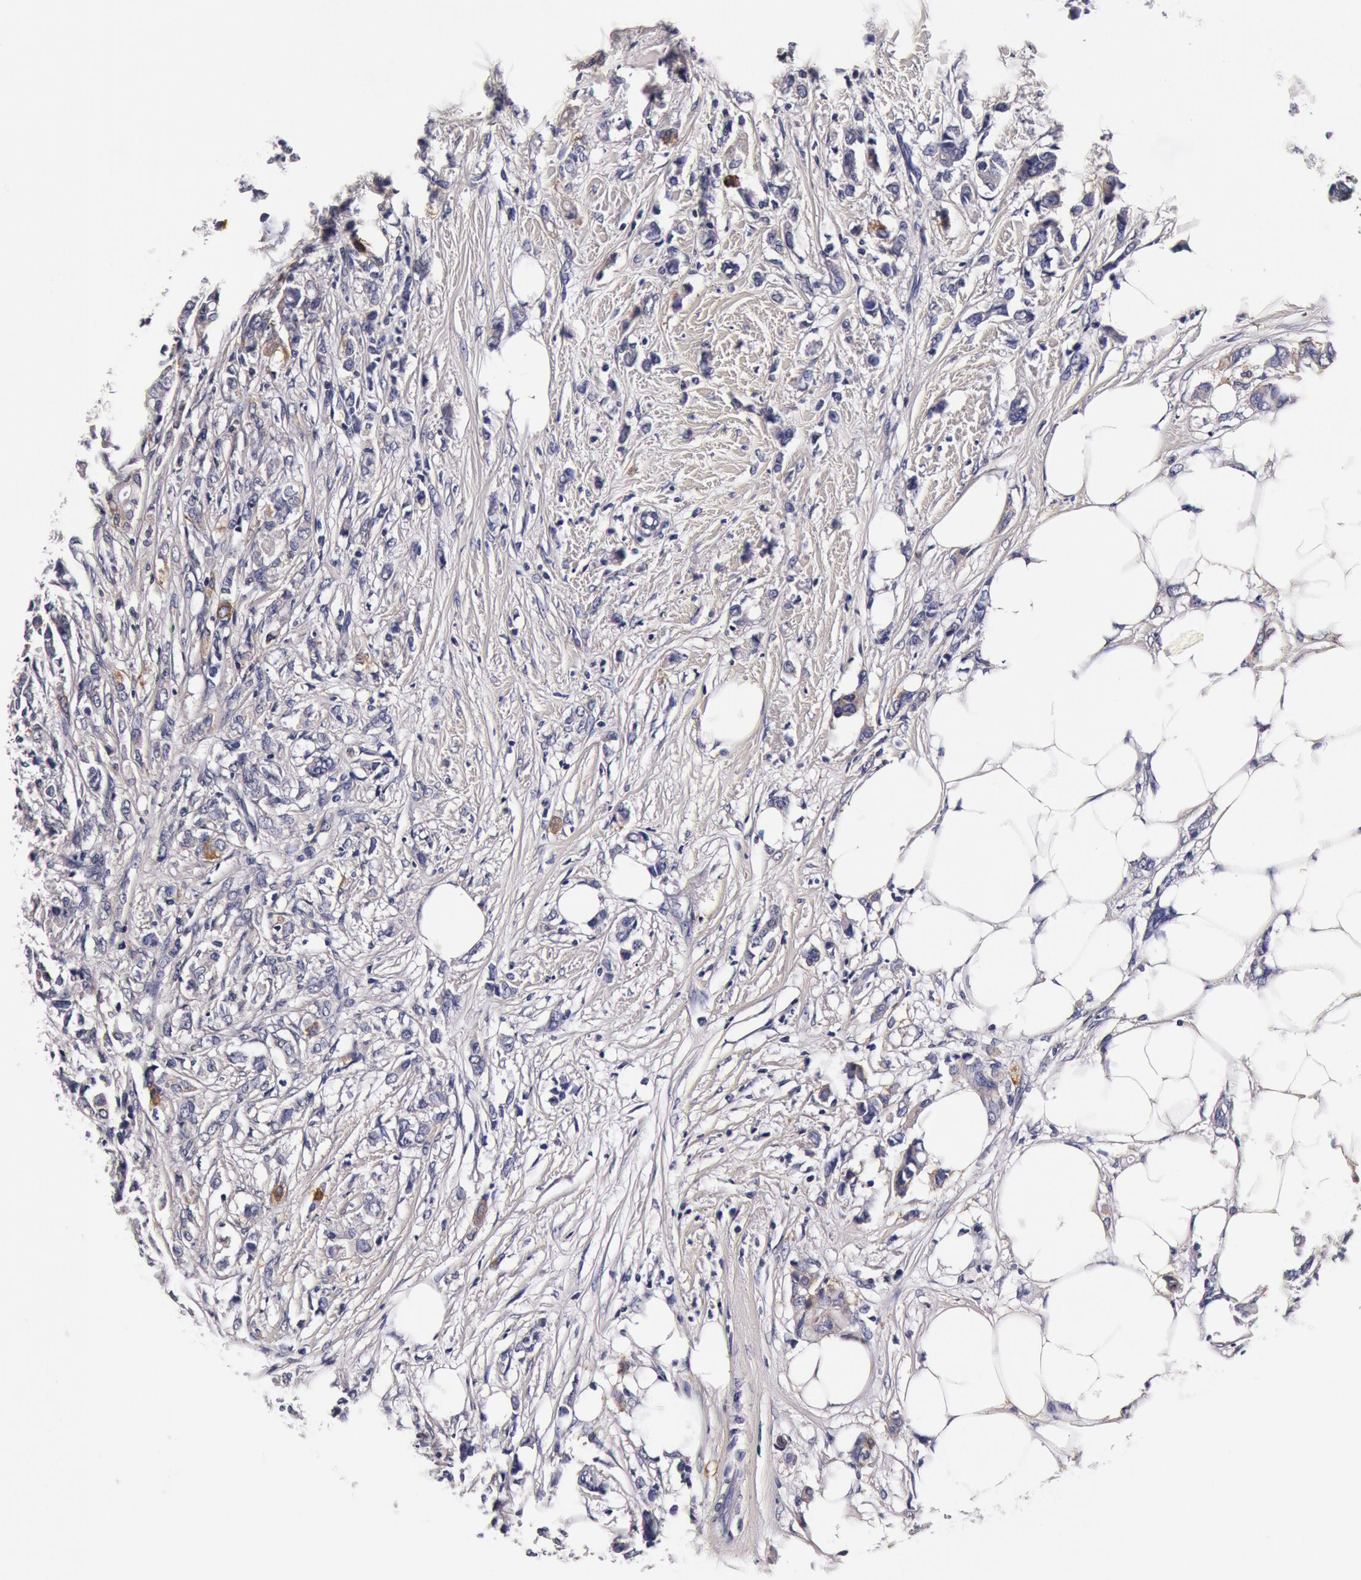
{"staining": {"intensity": "negative", "quantity": "none", "location": "none"}, "tissue": "breast cancer", "cell_type": "Tumor cells", "image_type": "cancer", "snomed": [{"axis": "morphology", "description": "Duct carcinoma"}, {"axis": "topography", "description": "Breast"}], "caption": "IHC micrograph of neoplastic tissue: human breast intraductal carcinoma stained with DAB (3,3'-diaminobenzidine) displays no significant protein expression in tumor cells. (DAB (3,3'-diaminobenzidine) IHC with hematoxylin counter stain).", "gene": "CCDC22", "patient": {"sex": "female", "age": 84}}